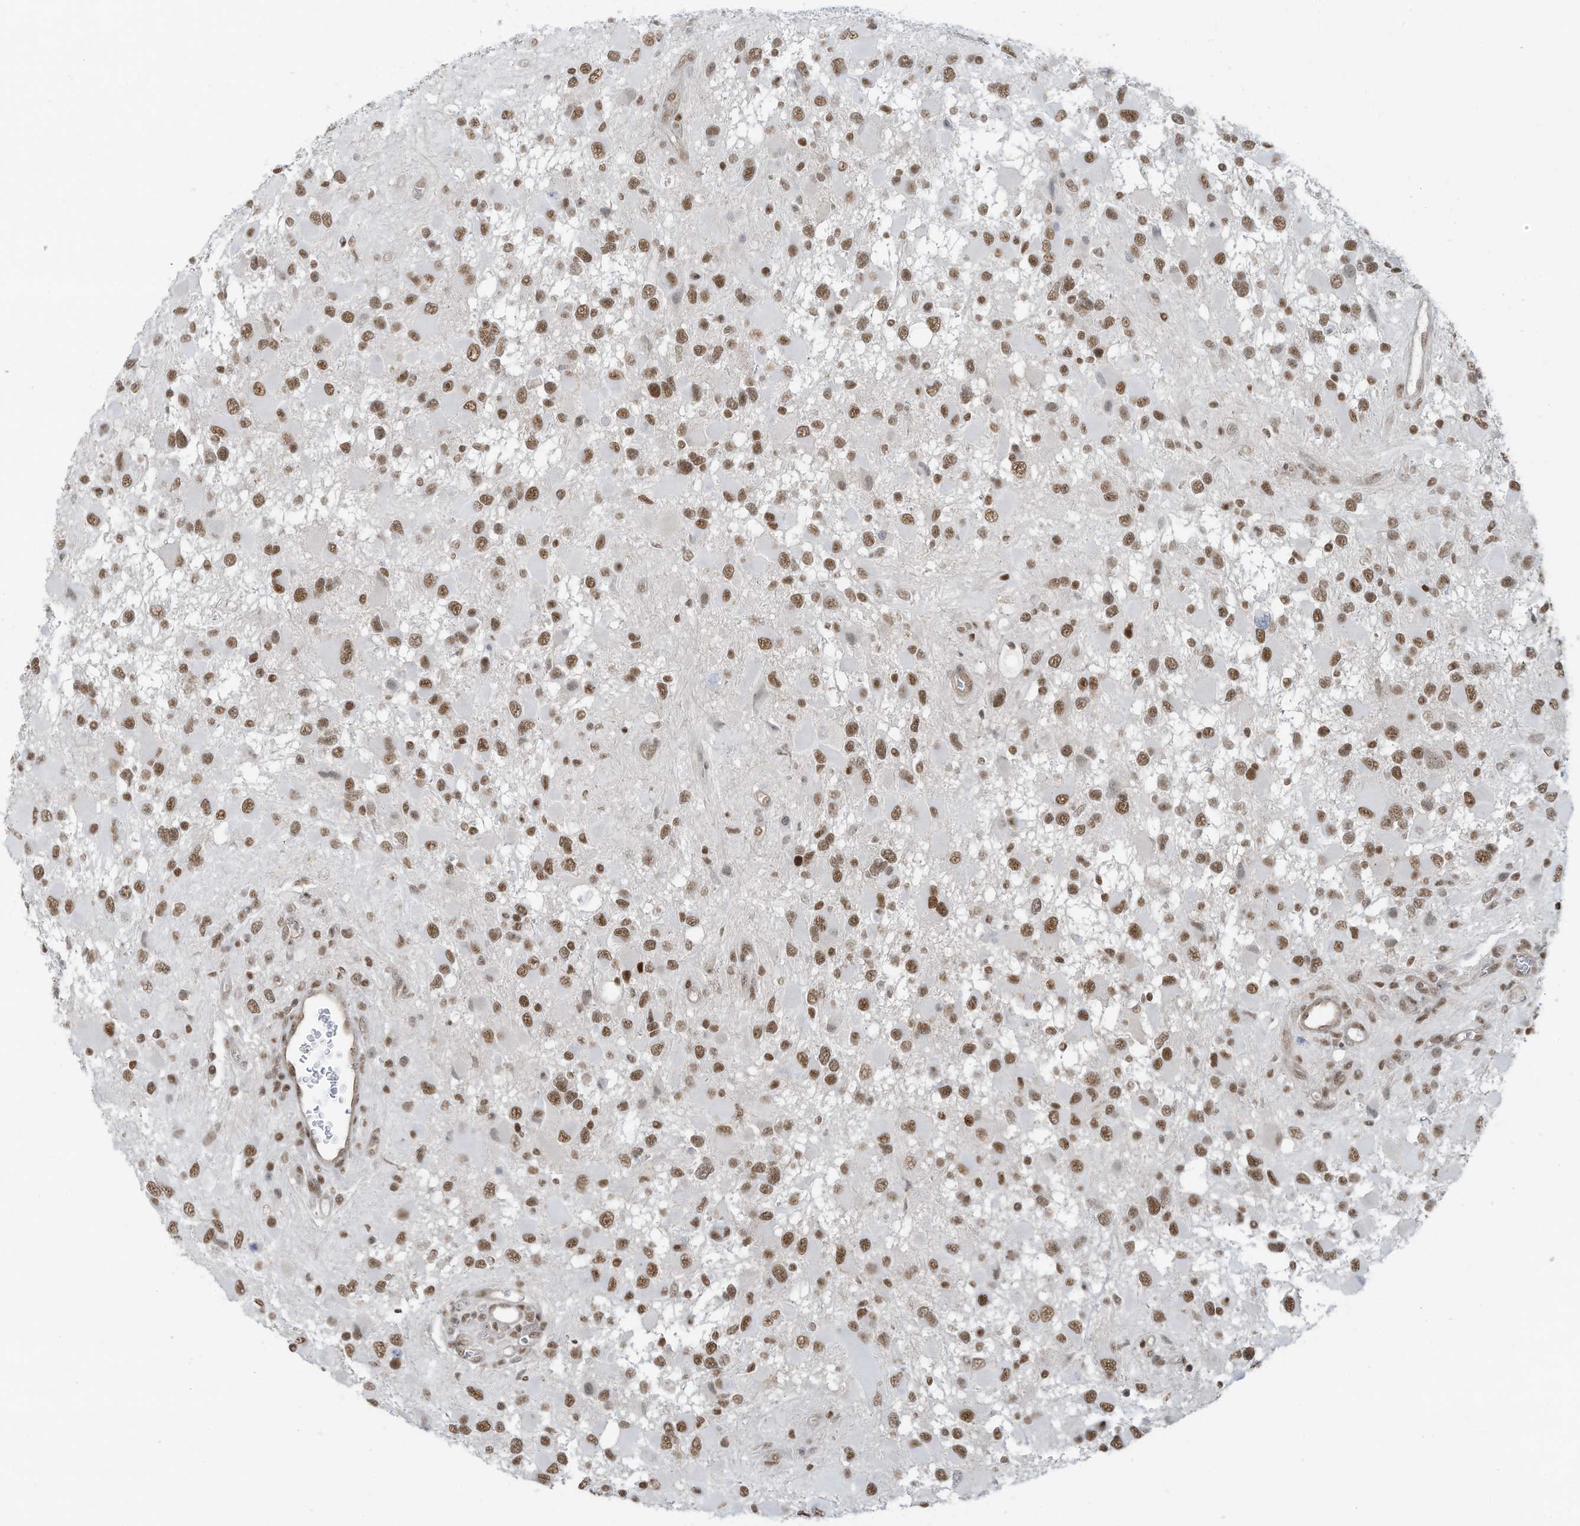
{"staining": {"intensity": "moderate", "quantity": ">75%", "location": "nuclear"}, "tissue": "glioma", "cell_type": "Tumor cells", "image_type": "cancer", "snomed": [{"axis": "morphology", "description": "Glioma, malignant, High grade"}, {"axis": "topography", "description": "Brain"}], "caption": "Malignant glioma (high-grade) stained with a protein marker demonstrates moderate staining in tumor cells.", "gene": "DBR1", "patient": {"sex": "male", "age": 53}}